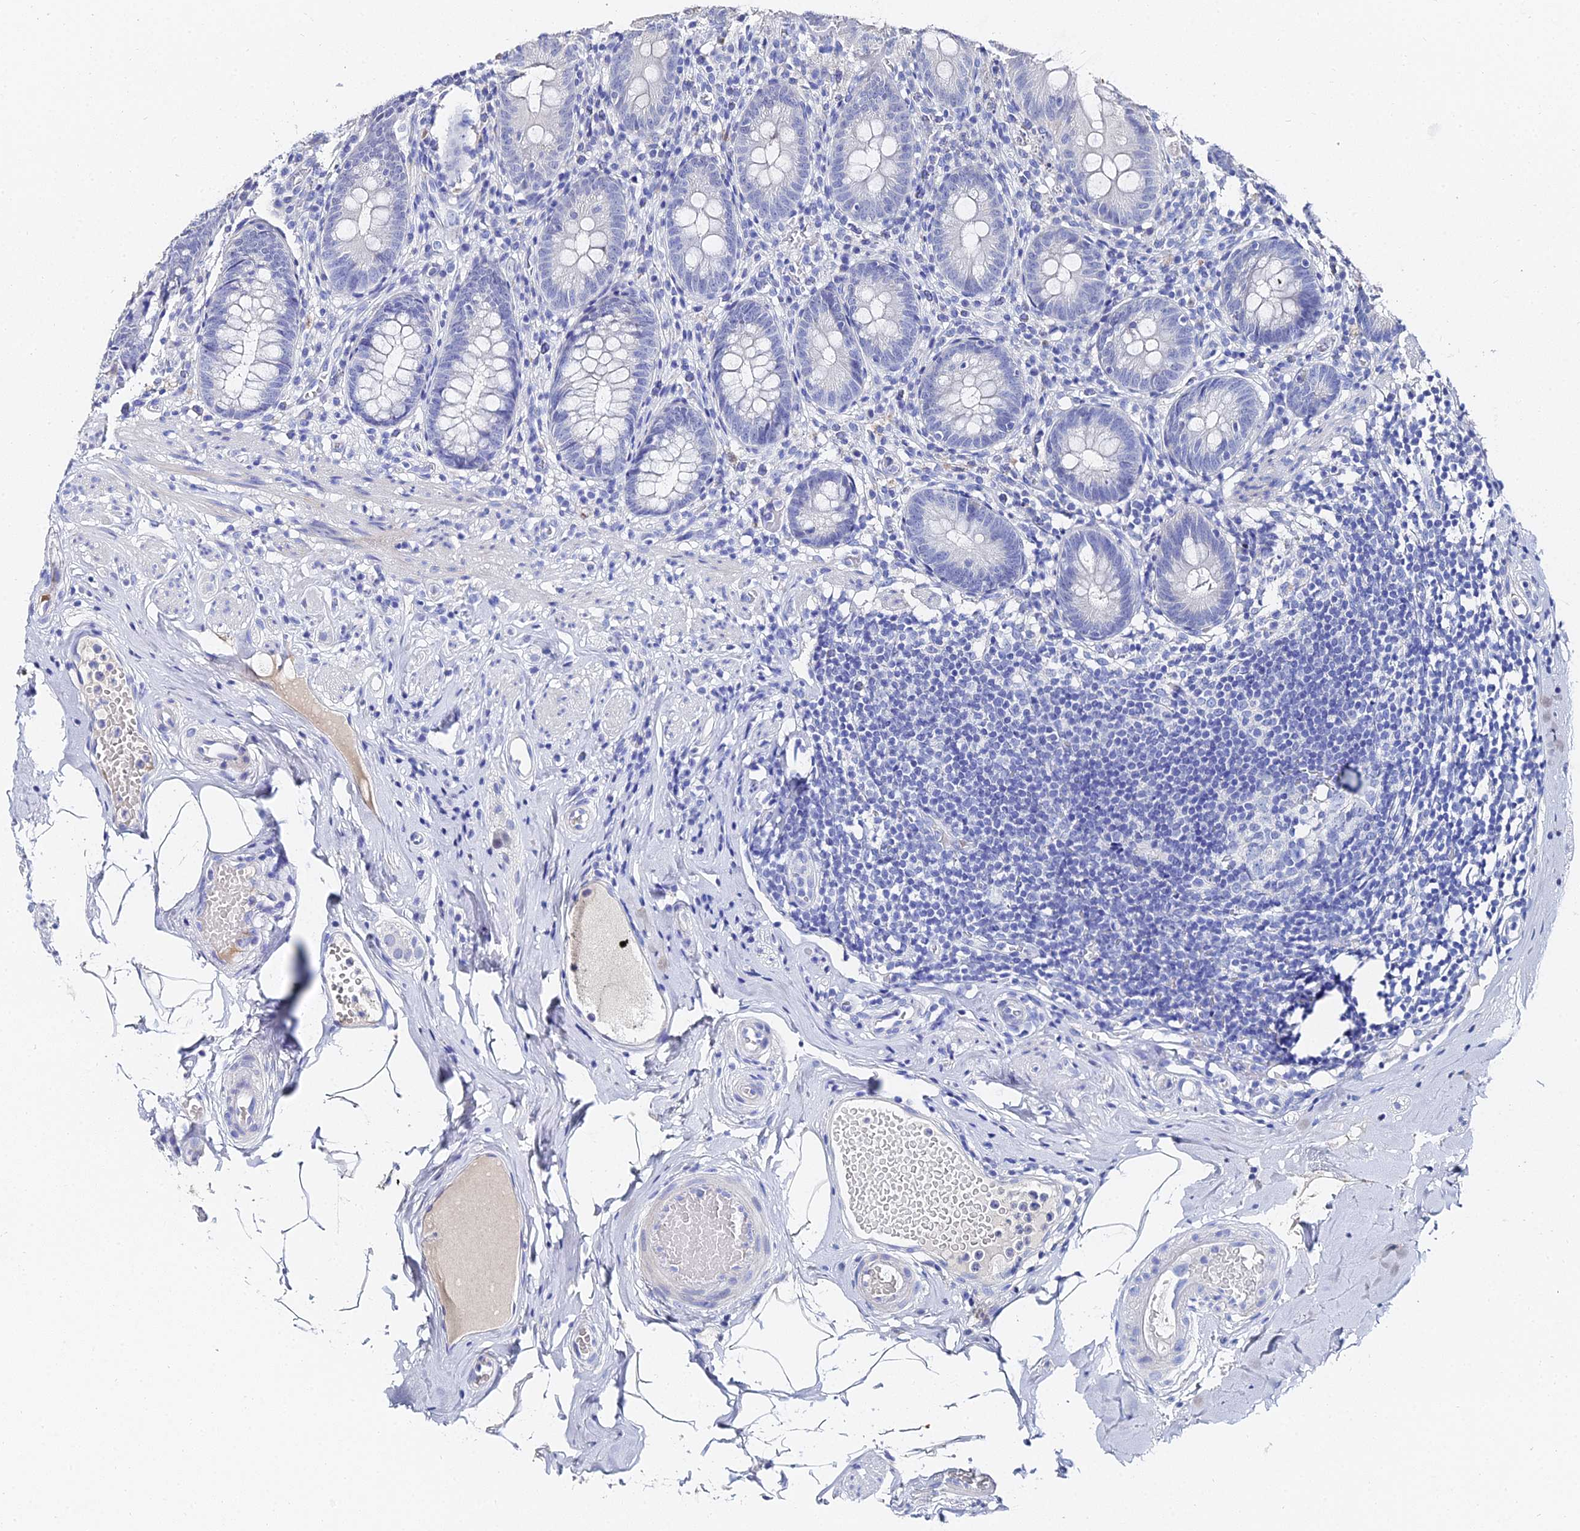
{"staining": {"intensity": "negative", "quantity": "none", "location": "none"}, "tissue": "appendix", "cell_type": "Glandular cells", "image_type": "normal", "snomed": [{"axis": "morphology", "description": "Normal tissue, NOS"}, {"axis": "topography", "description": "Appendix"}], "caption": "The IHC micrograph has no significant staining in glandular cells of appendix.", "gene": "KRT17", "patient": {"sex": "male", "age": 55}}